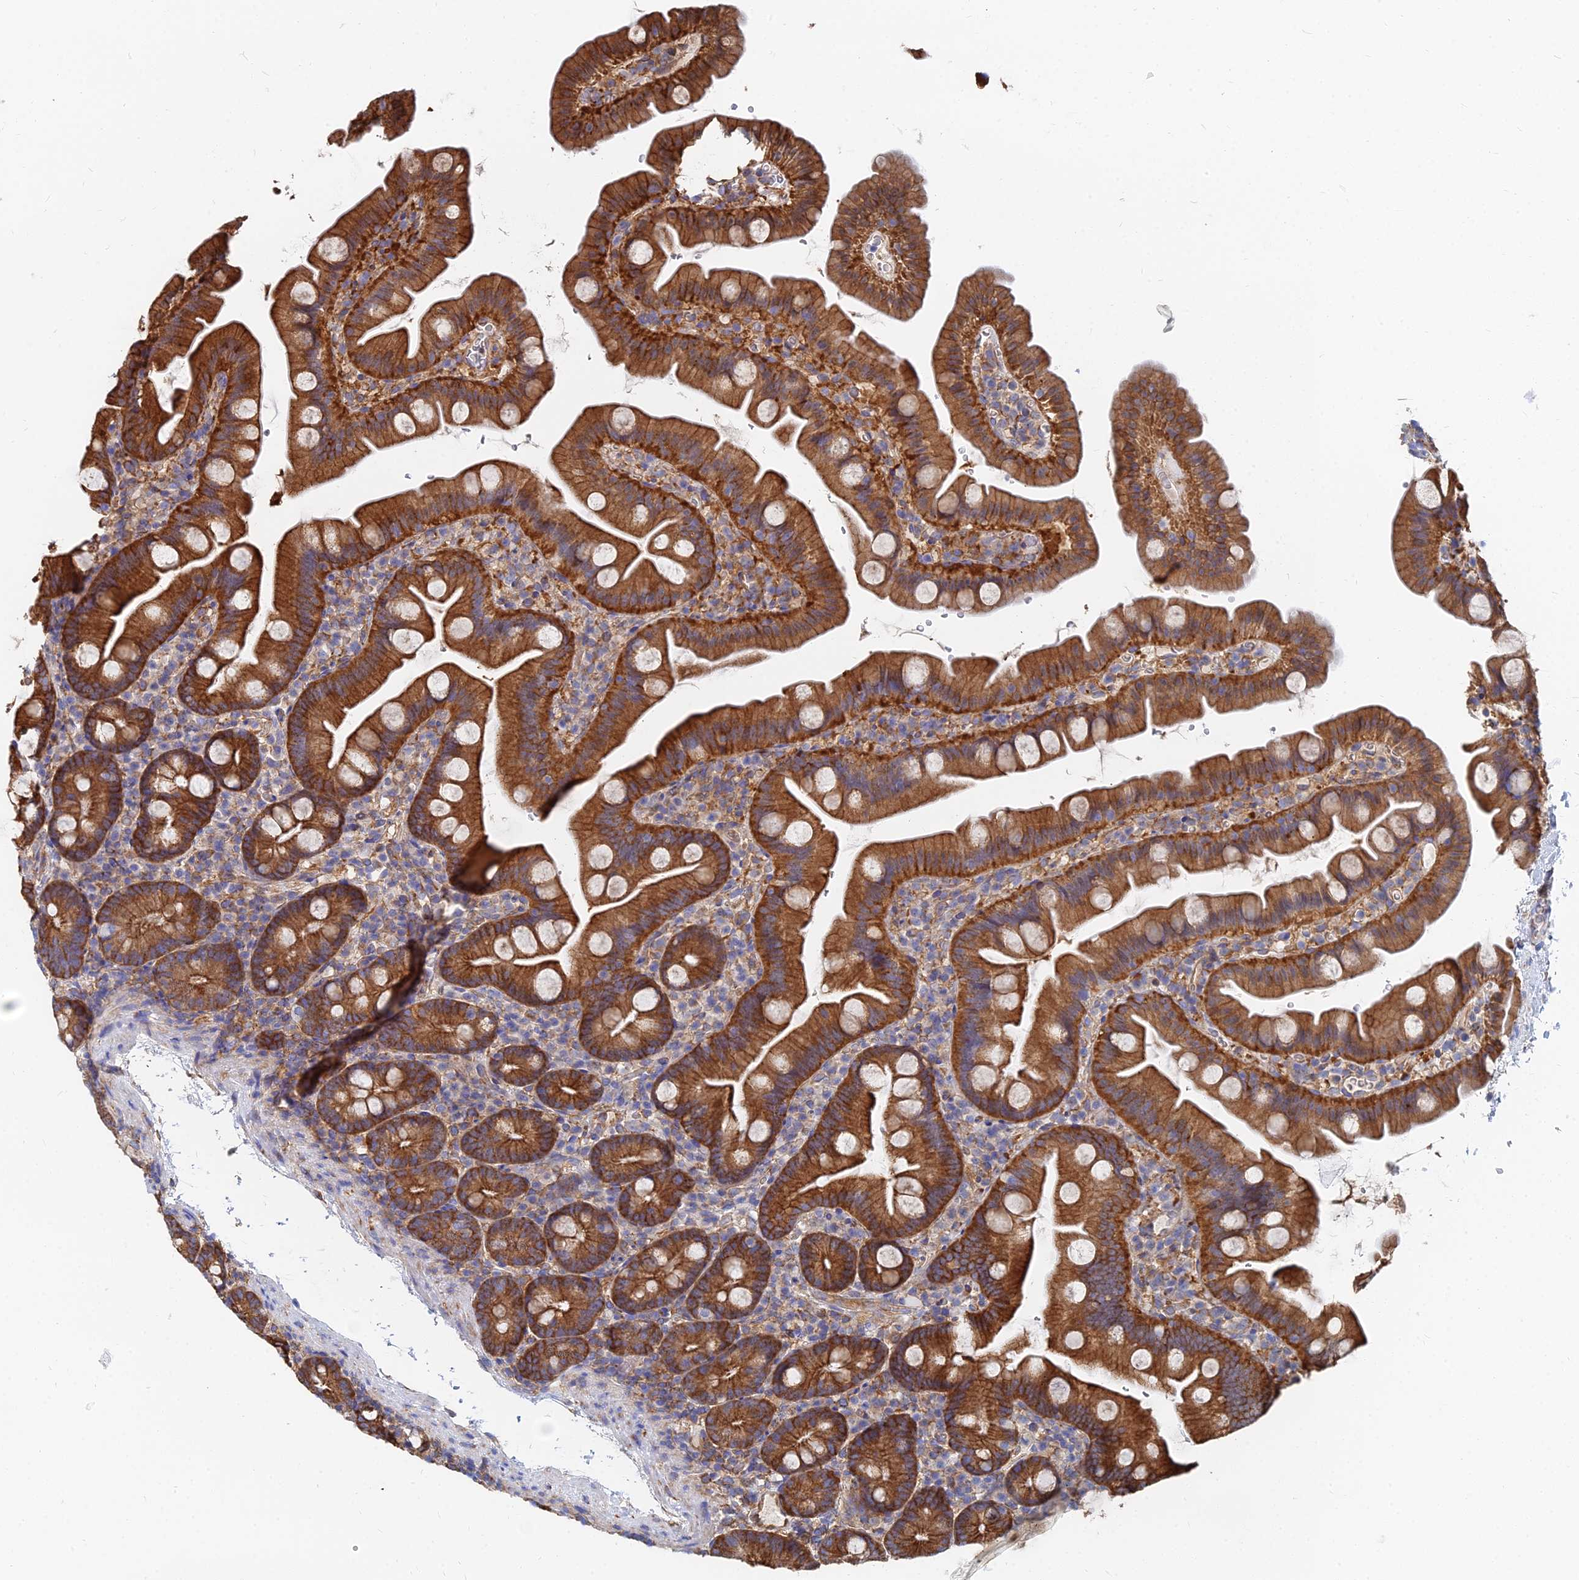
{"staining": {"intensity": "strong", "quantity": ">75%", "location": "cytoplasmic/membranous"}, "tissue": "small intestine", "cell_type": "Glandular cells", "image_type": "normal", "snomed": [{"axis": "morphology", "description": "Normal tissue, NOS"}, {"axis": "topography", "description": "Small intestine"}], "caption": "Benign small intestine reveals strong cytoplasmic/membranous staining in approximately >75% of glandular cells The staining was performed using DAB (3,3'-diaminobenzidine), with brown indicating positive protein expression. Nuclei are stained blue with hematoxylin..", "gene": "FFAR3", "patient": {"sex": "female", "age": 68}}